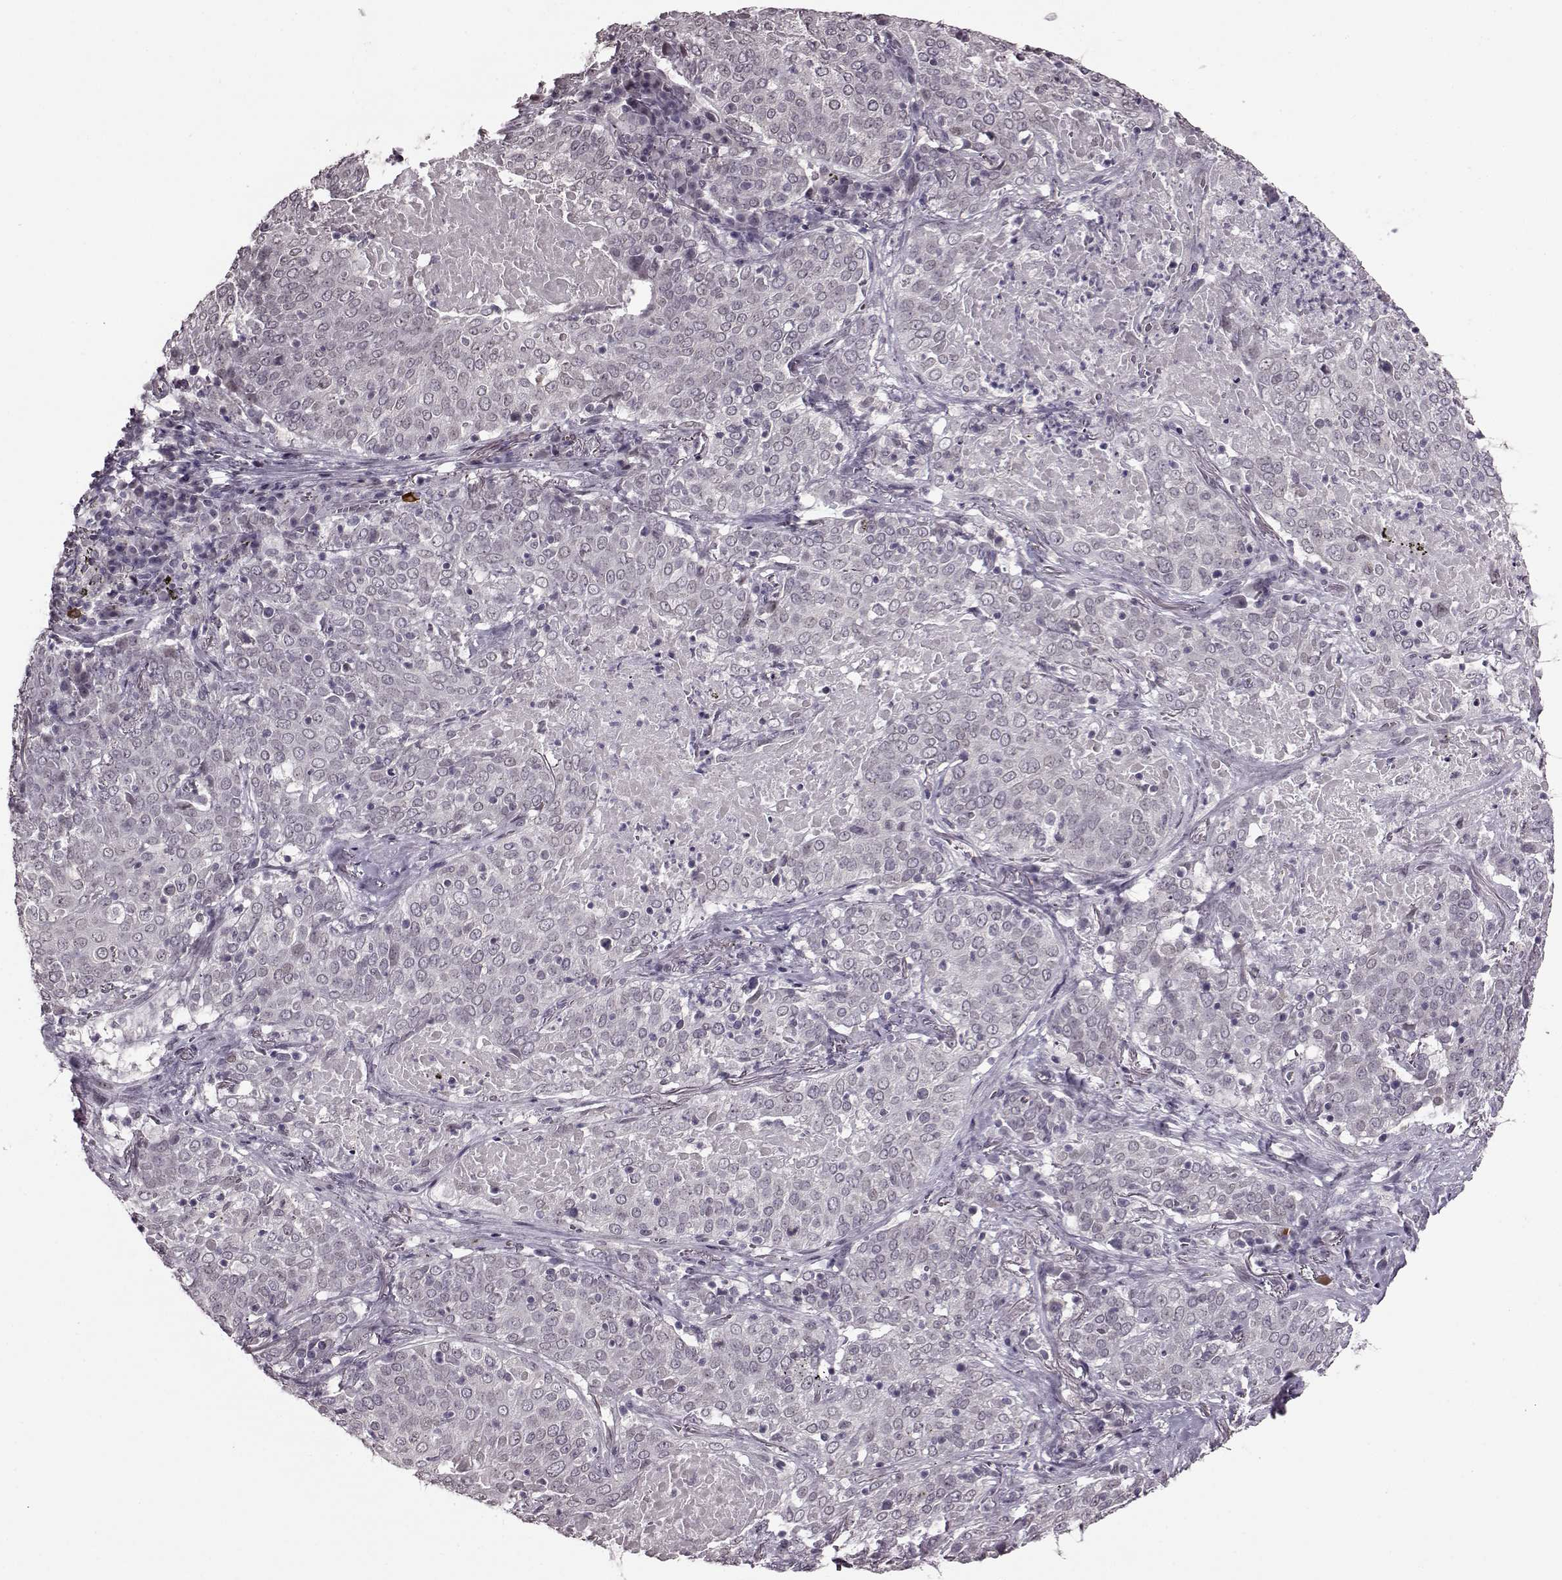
{"staining": {"intensity": "negative", "quantity": "none", "location": "none"}, "tissue": "lung cancer", "cell_type": "Tumor cells", "image_type": "cancer", "snomed": [{"axis": "morphology", "description": "Squamous cell carcinoma, NOS"}, {"axis": "topography", "description": "Lung"}], "caption": "This is an IHC image of lung cancer (squamous cell carcinoma). There is no positivity in tumor cells.", "gene": "STX1B", "patient": {"sex": "male", "age": 82}}